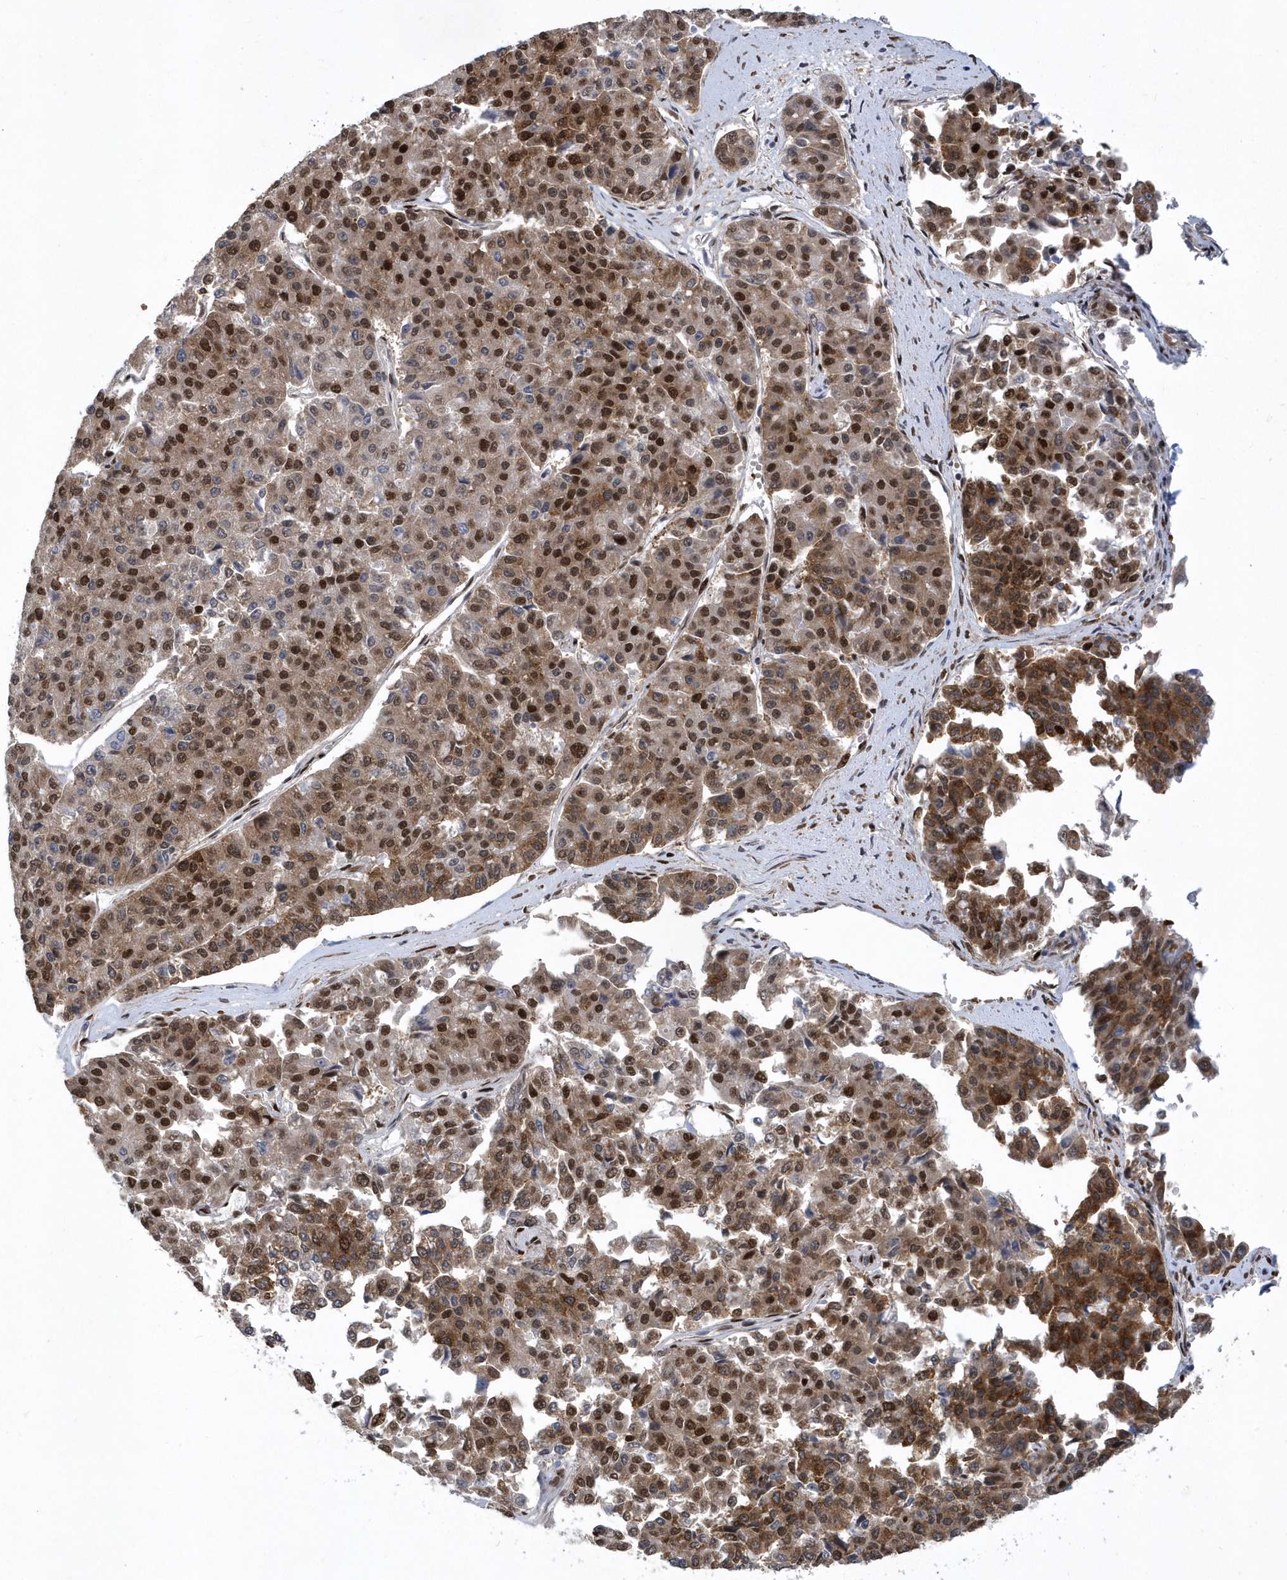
{"staining": {"intensity": "strong", "quantity": "25%-75%", "location": "cytoplasmic/membranous,nuclear"}, "tissue": "pancreatic cancer", "cell_type": "Tumor cells", "image_type": "cancer", "snomed": [{"axis": "morphology", "description": "Adenocarcinoma, NOS"}, {"axis": "topography", "description": "Pancreas"}], "caption": "Pancreatic adenocarcinoma stained with a brown dye reveals strong cytoplasmic/membranous and nuclear positive positivity in approximately 25%-75% of tumor cells.", "gene": "PHF1", "patient": {"sex": "male", "age": 50}}